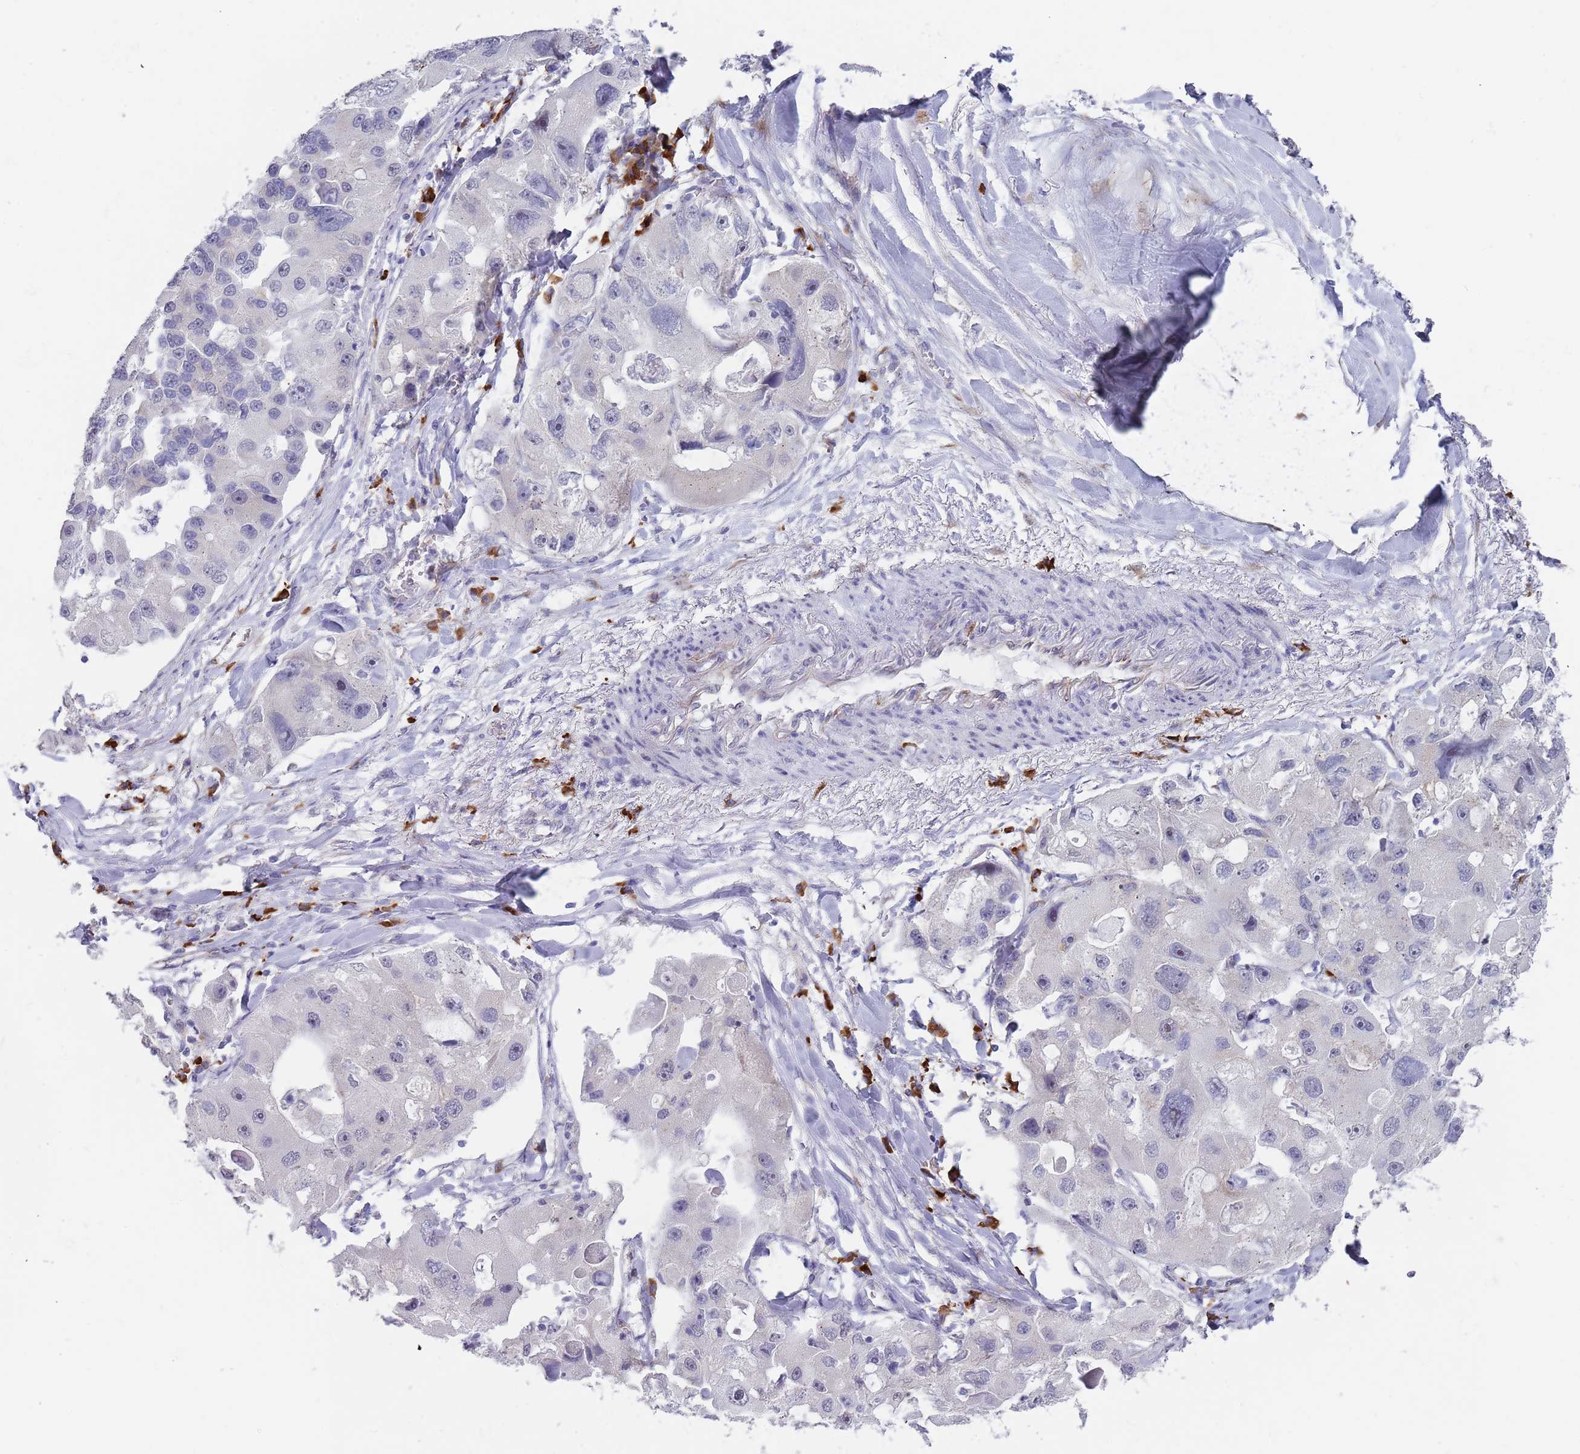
{"staining": {"intensity": "negative", "quantity": "none", "location": "none"}, "tissue": "lung cancer", "cell_type": "Tumor cells", "image_type": "cancer", "snomed": [{"axis": "morphology", "description": "Adenocarcinoma, NOS"}, {"axis": "topography", "description": "Lung"}], "caption": "Tumor cells are negative for protein expression in human lung adenocarcinoma.", "gene": "TNRC6C", "patient": {"sex": "female", "age": 54}}